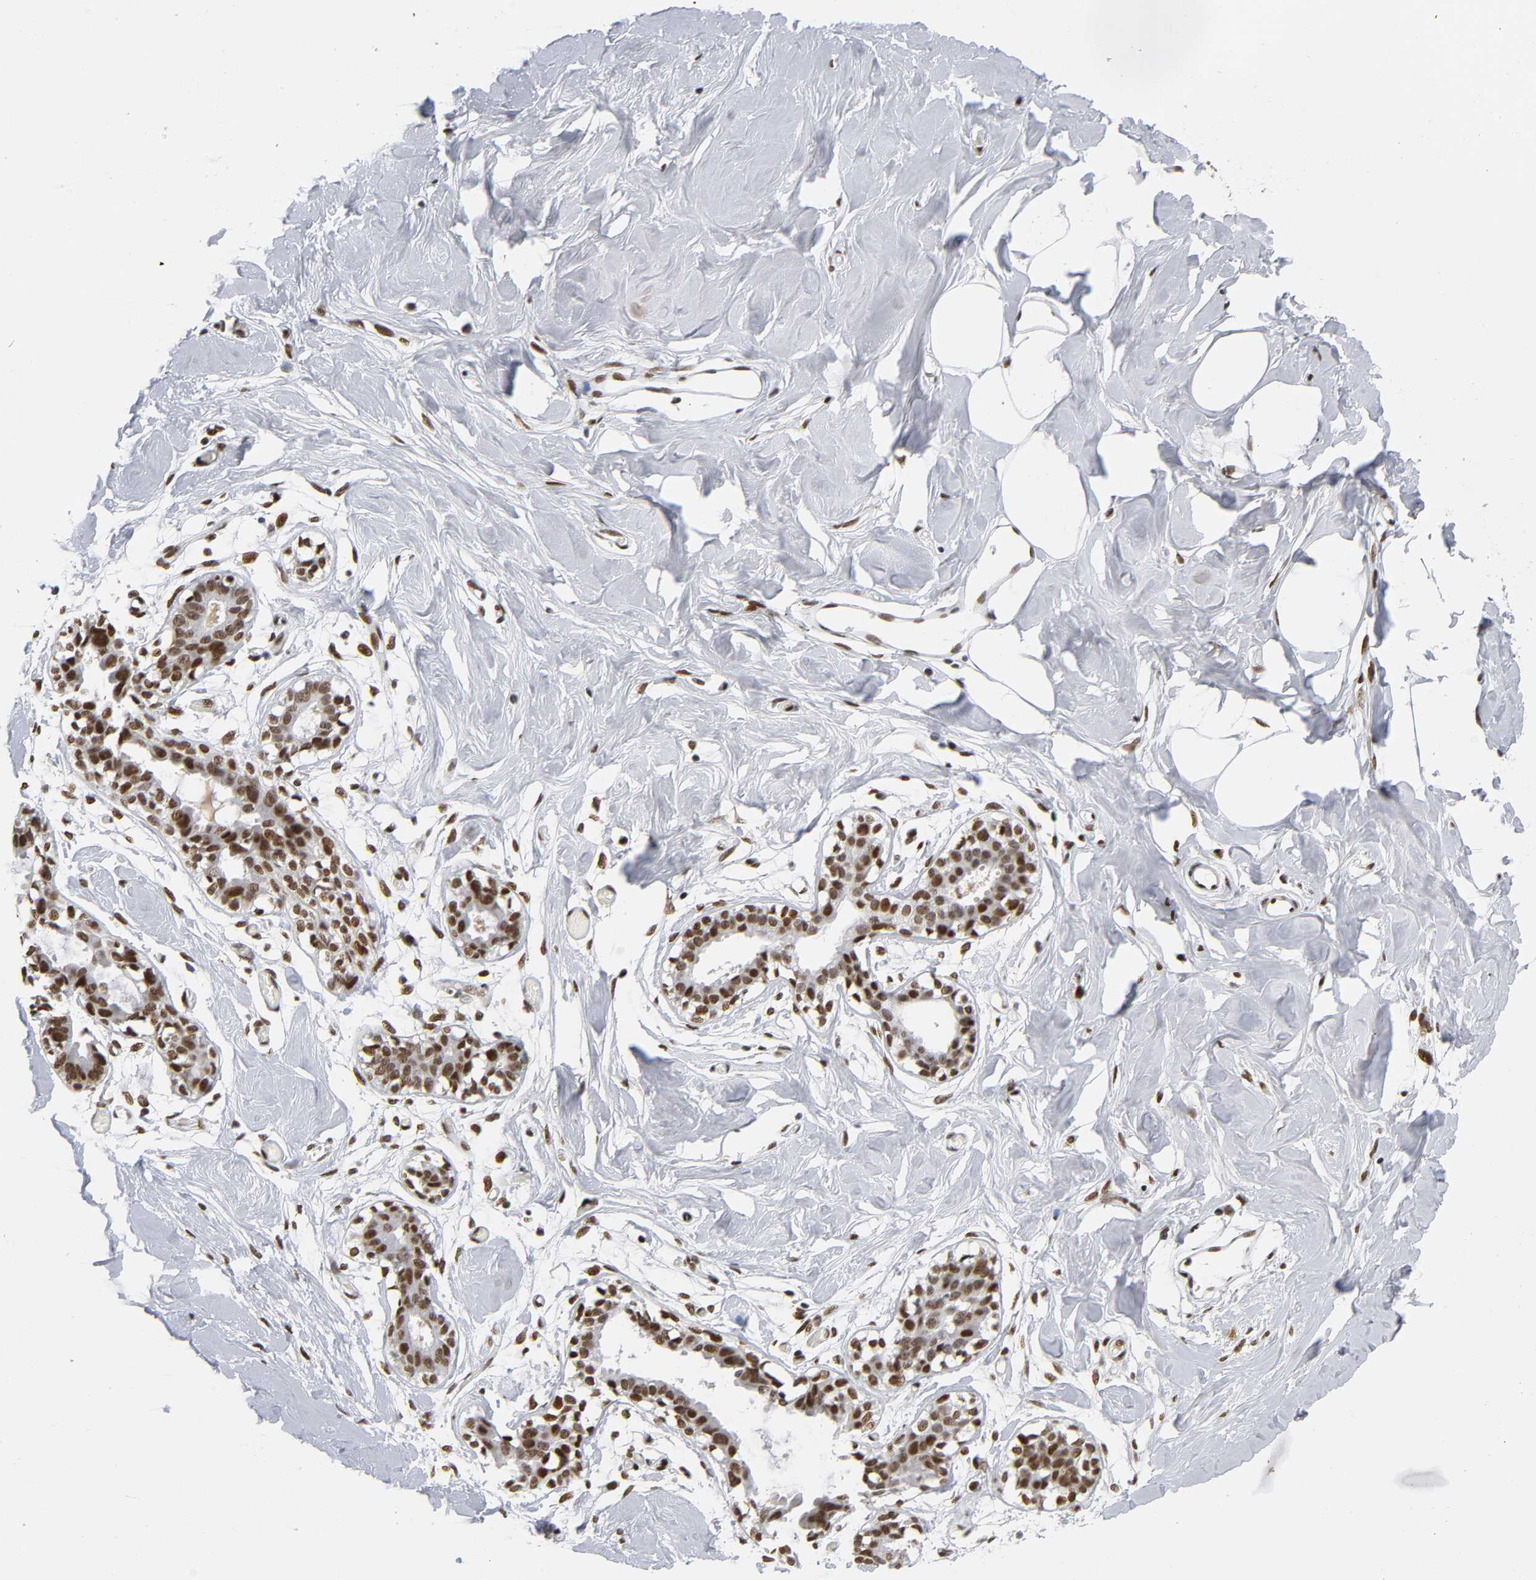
{"staining": {"intensity": "moderate", "quantity": ">75%", "location": "nuclear"}, "tissue": "breast", "cell_type": "Adipocytes", "image_type": "normal", "snomed": [{"axis": "morphology", "description": "Normal tissue, NOS"}, {"axis": "topography", "description": "Breast"}, {"axis": "topography", "description": "Adipose tissue"}], "caption": "Immunohistochemistry photomicrograph of unremarkable breast: human breast stained using IHC shows medium levels of moderate protein expression localized specifically in the nuclear of adipocytes, appearing as a nuclear brown color.", "gene": "CREBBP", "patient": {"sex": "female", "age": 25}}